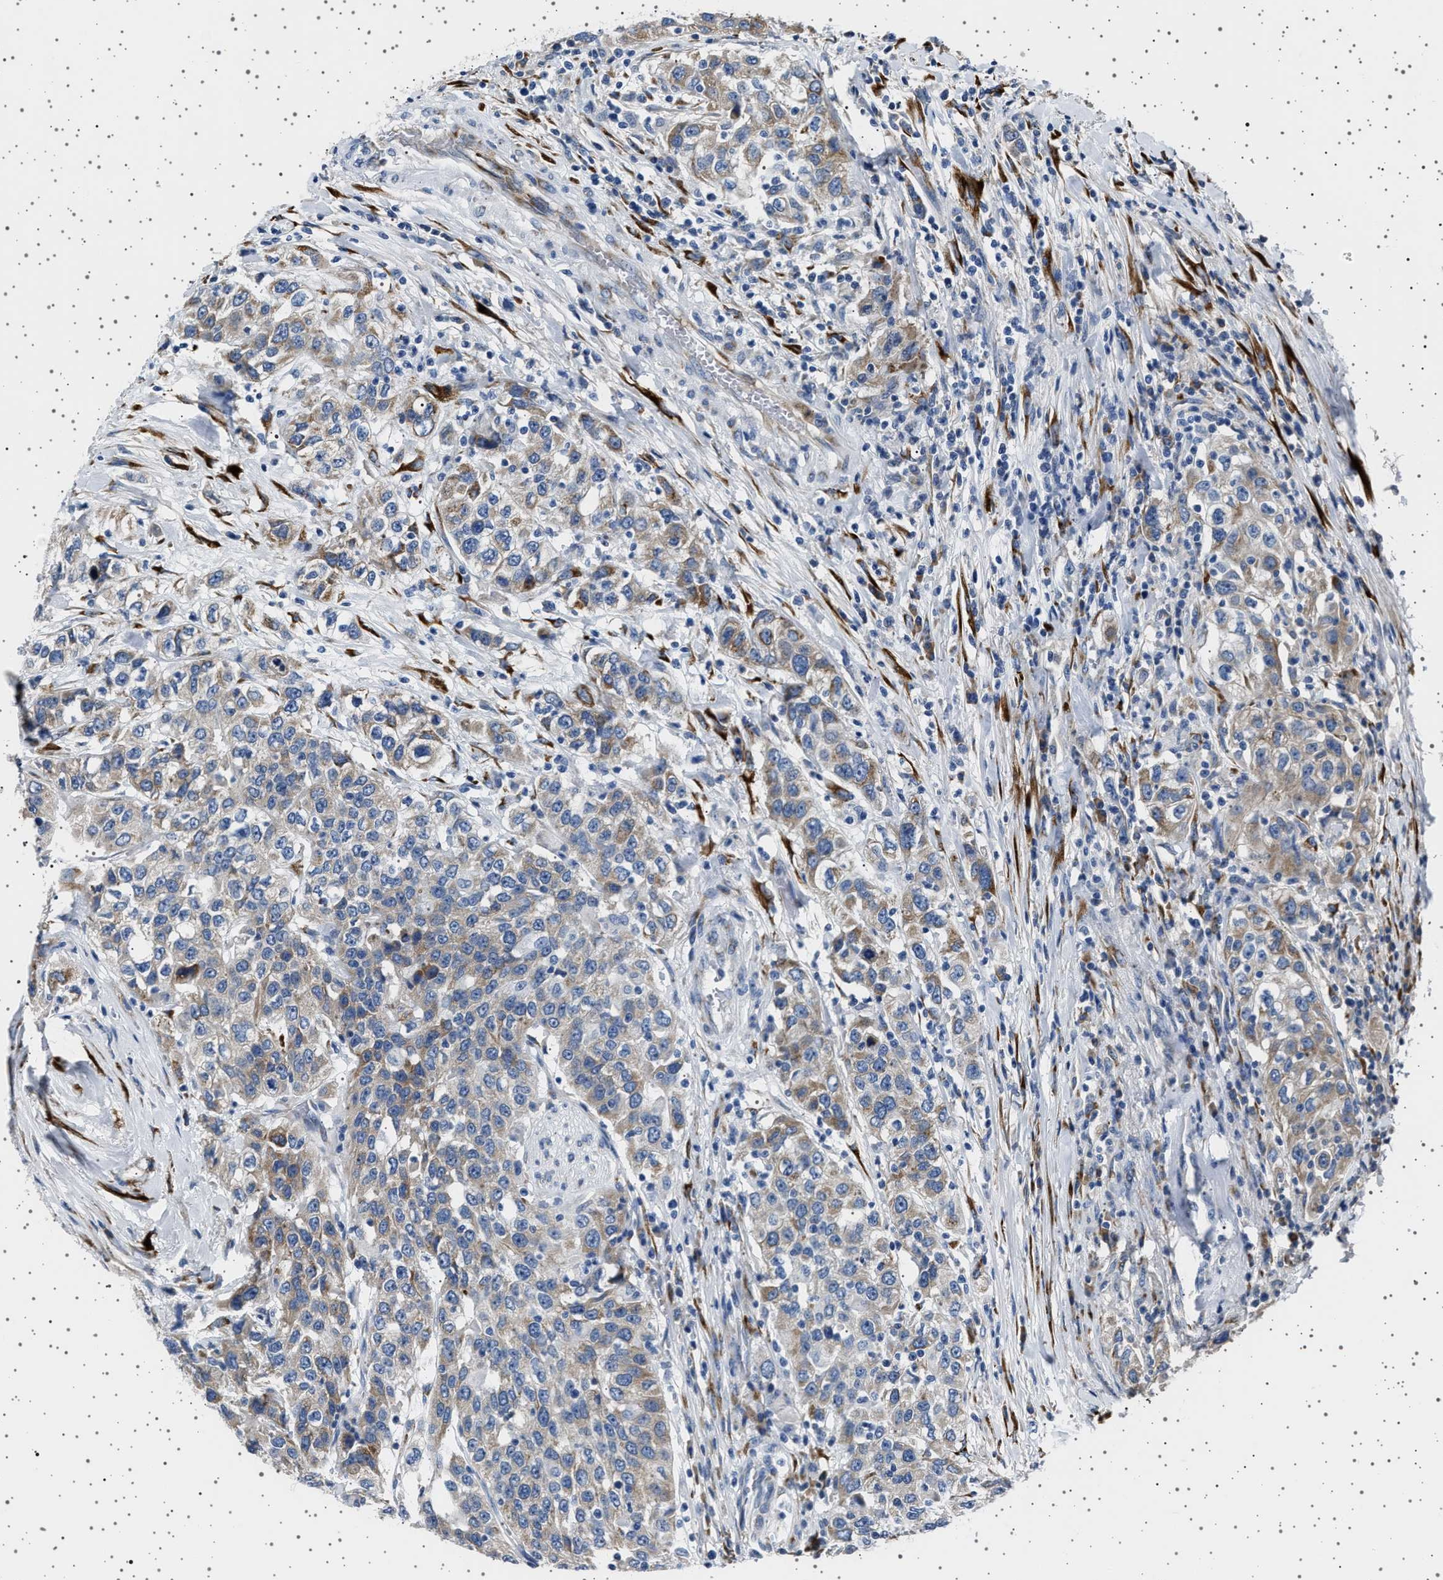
{"staining": {"intensity": "moderate", "quantity": "25%-75%", "location": "cytoplasmic/membranous"}, "tissue": "urothelial cancer", "cell_type": "Tumor cells", "image_type": "cancer", "snomed": [{"axis": "morphology", "description": "Urothelial carcinoma, High grade"}, {"axis": "topography", "description": "Urinary bladder"}], "caption": "Protein expression by immunohistochemistry (IHC) displays moderate cytoplasmic/membranous staining in about 25%-75% of tumor cells in urothelial carcinoma (high-grade).", "gene": "FTCD", "patient": {"sex": "female", "age": 80}}